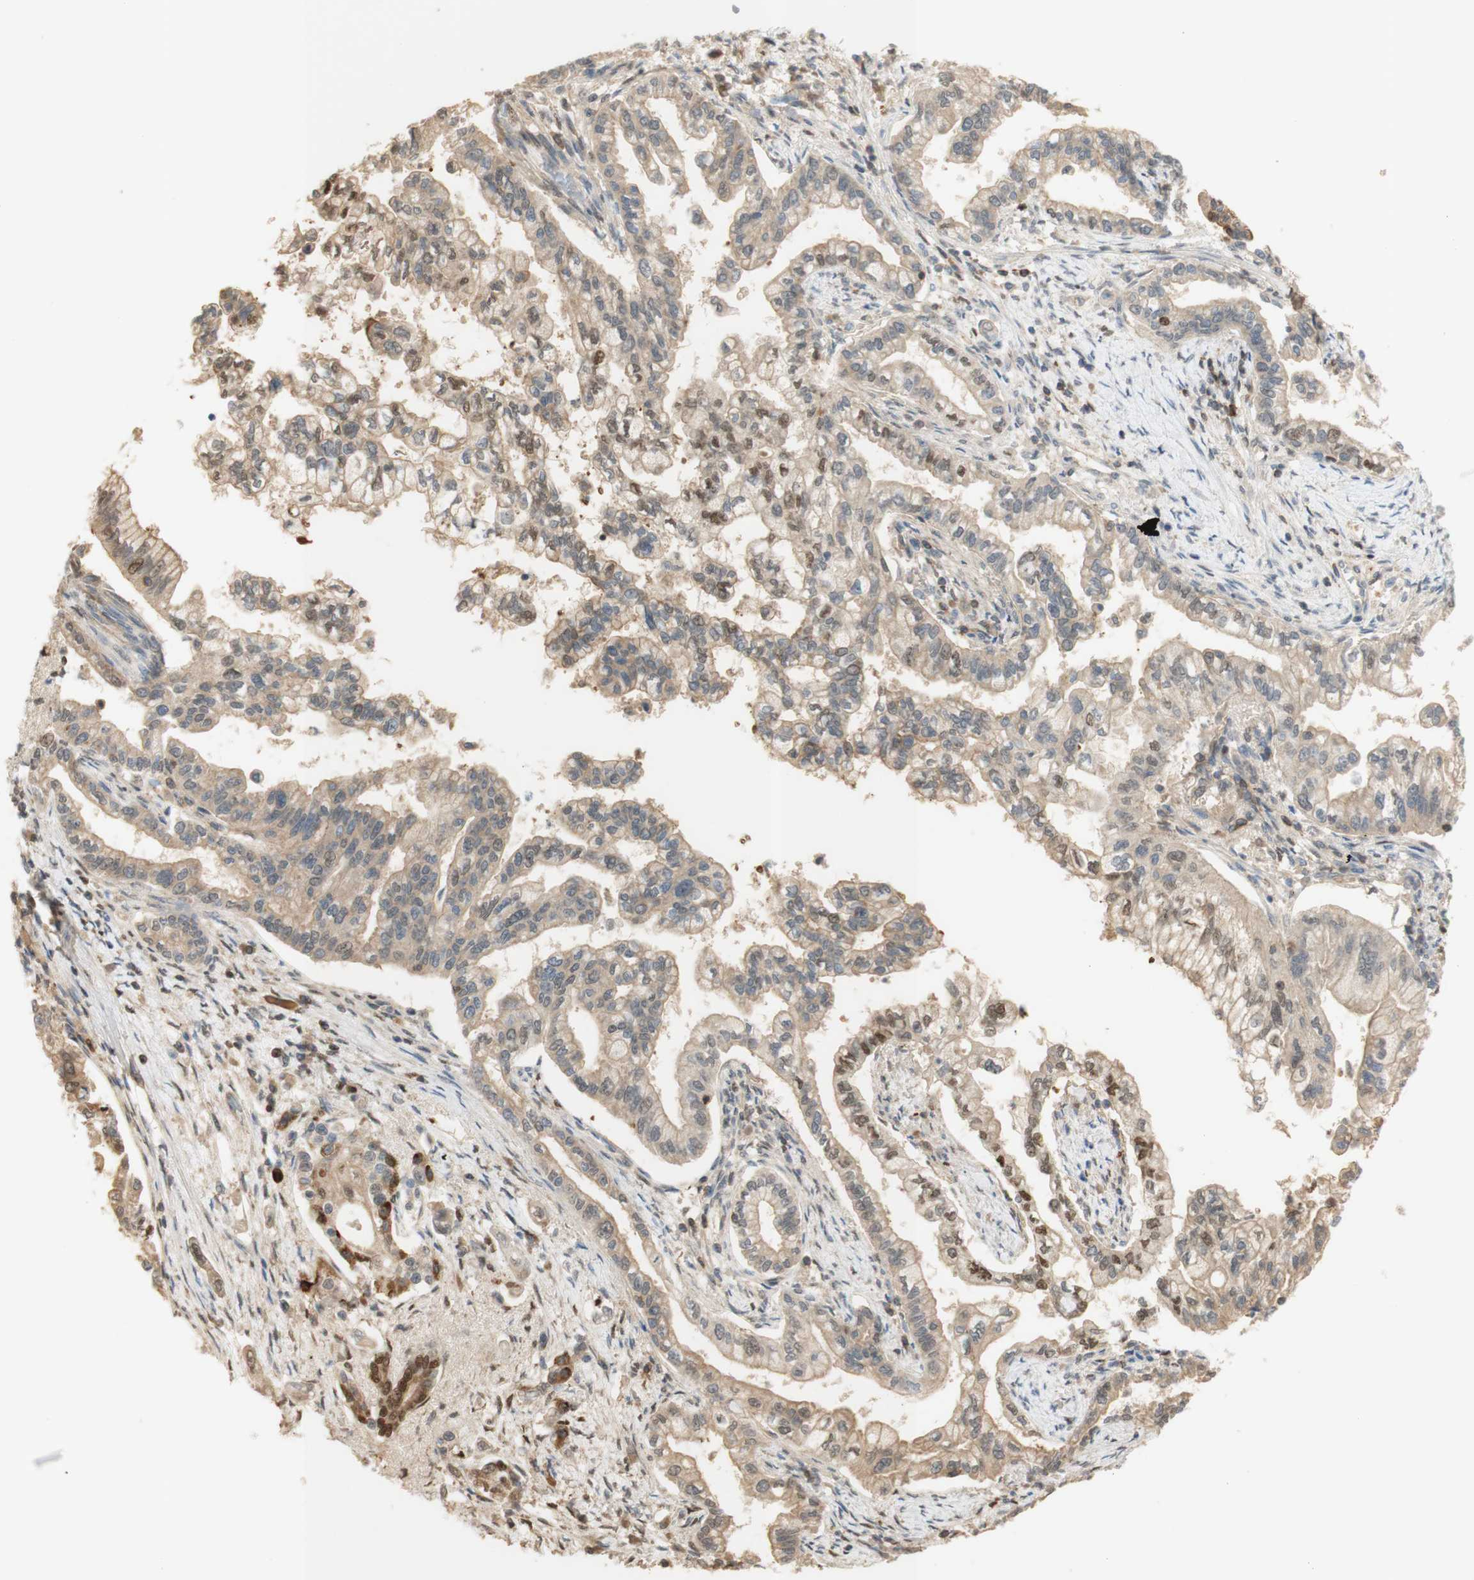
{"staining": {"intensity": "weak", "quantity": ">75%", "location": "cytoplasmic/membranous,nuclear"}, "tissue": "pancreatic cancer", "cell_type": "Tumor cells", "image_type": "cancer", "snomed": [{"axis": "morphology", "description": "Normal tissue, NOS"}, {"axis": "topography", "description": "Pancreas"}], "caption": "Immunohistochemical staining of human pancreatic cancer shows low levels of weak cytoplasmic/membranous and nuclear protein positivity in about >75% of tumor cells. Immunohistochemistry (ihc) stains the protein in brown and the nuclei are stained blue.", "gene": "NAP1L4", "patient": {"sex": "male", "age": 42}}